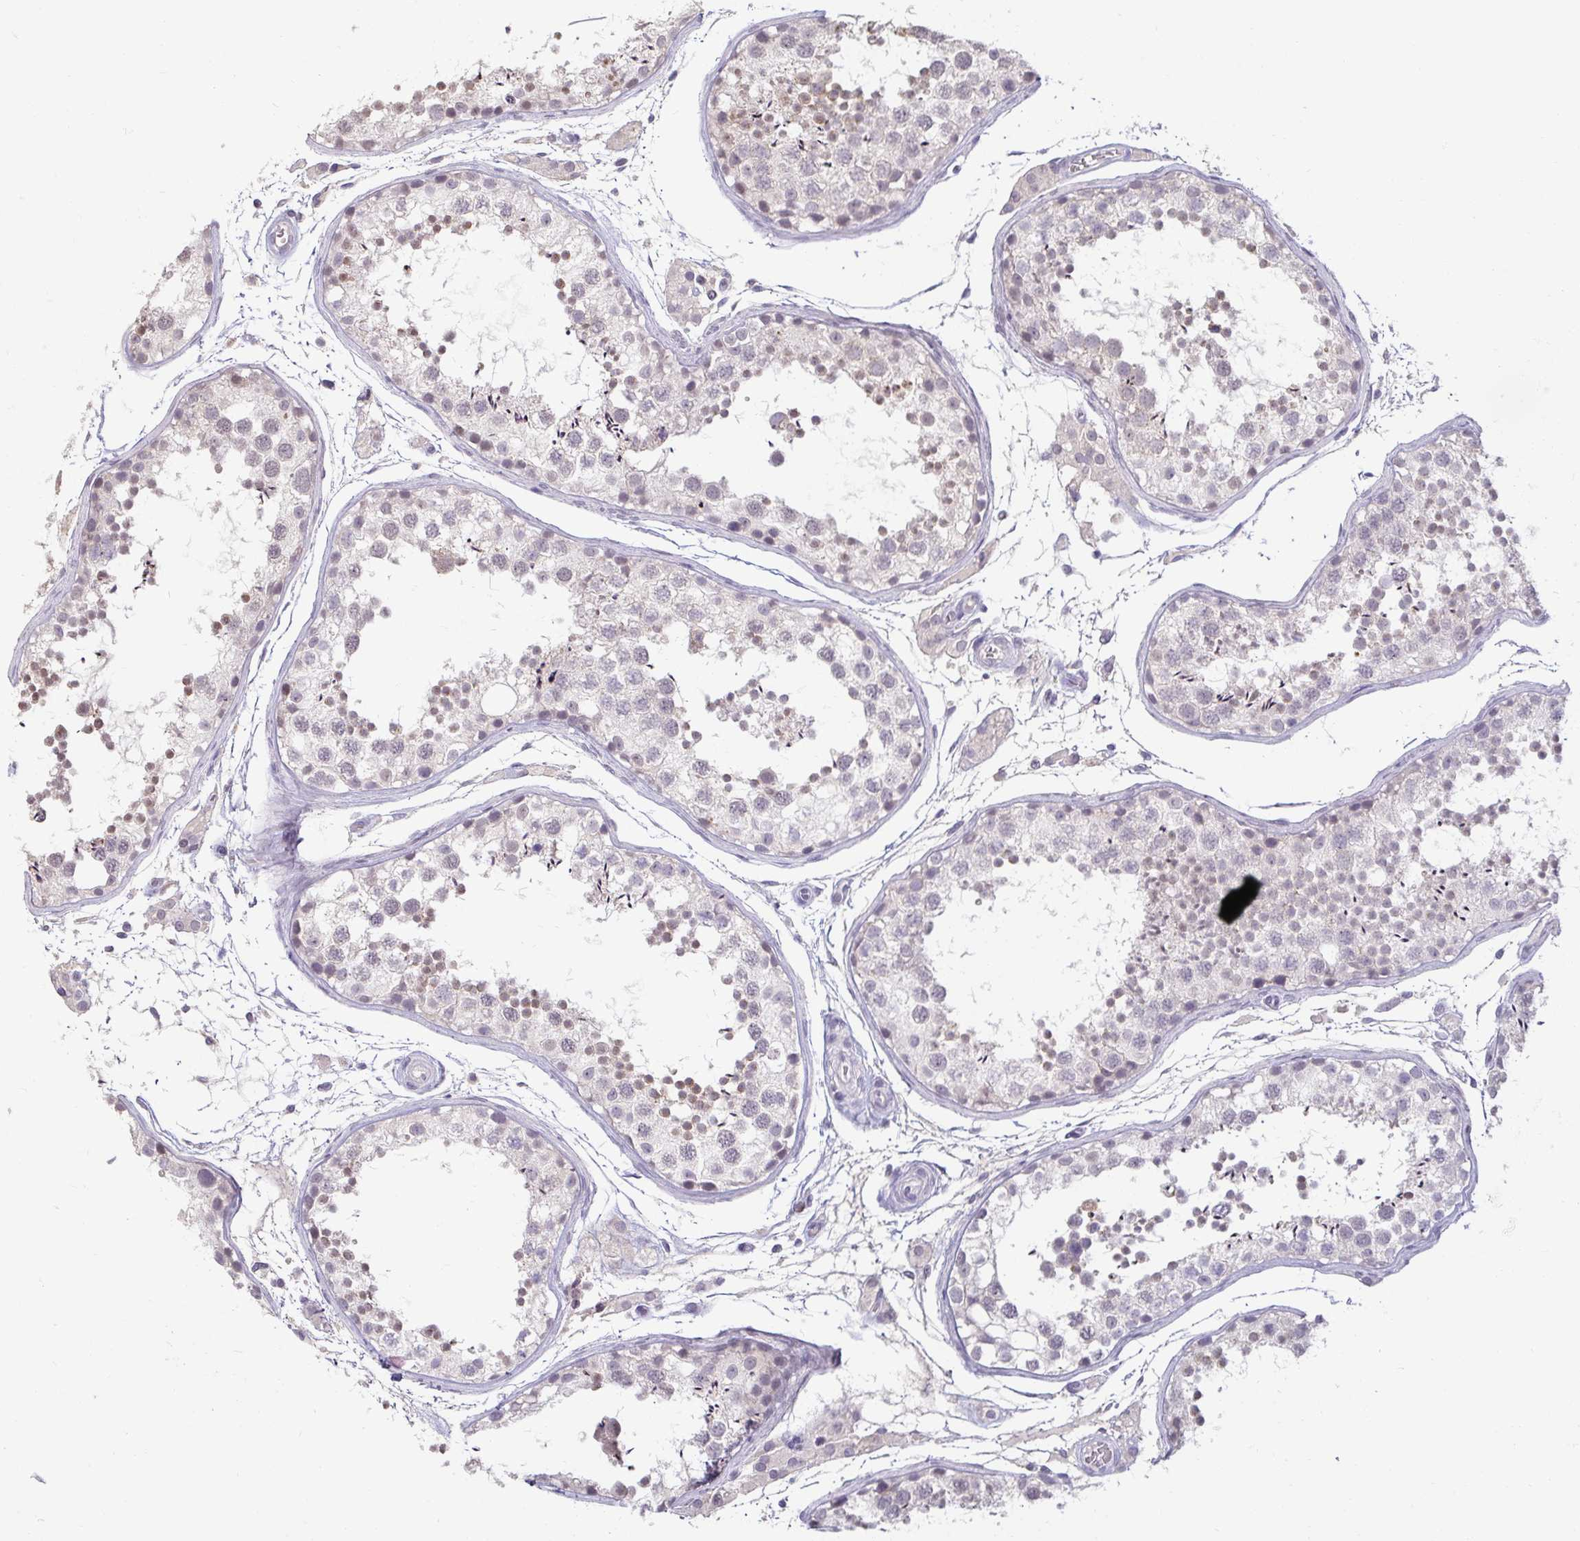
{"staining": {"intensity": "moderate", "quantity": "<25%", "location": "cytoplasmic/membranous,nuclear"}, "tissue": "testis", "cell_type": "Cells in seminiferous ducts", "image_type": "normal", "snomed": [{"axis": "morphology", "description": "Normal tissue, NOS"}, {"axis": "topography", "description": "Testis"}], "caption": "High-magnification brightfield microscopy of normal testis stained with DAB (3,3'-diaminobenzidine) (brown) and counterstained with hematoxylin (blue). cells in seminiferous ducts exhibit moderate cytoplasmic/membranous,nuclear expression is present in about<25% of cells. (DAB IHC with brightfield microscopy, high magnification).", "gene": "DDN", "patient": {"sex": "male", "age": 29}}